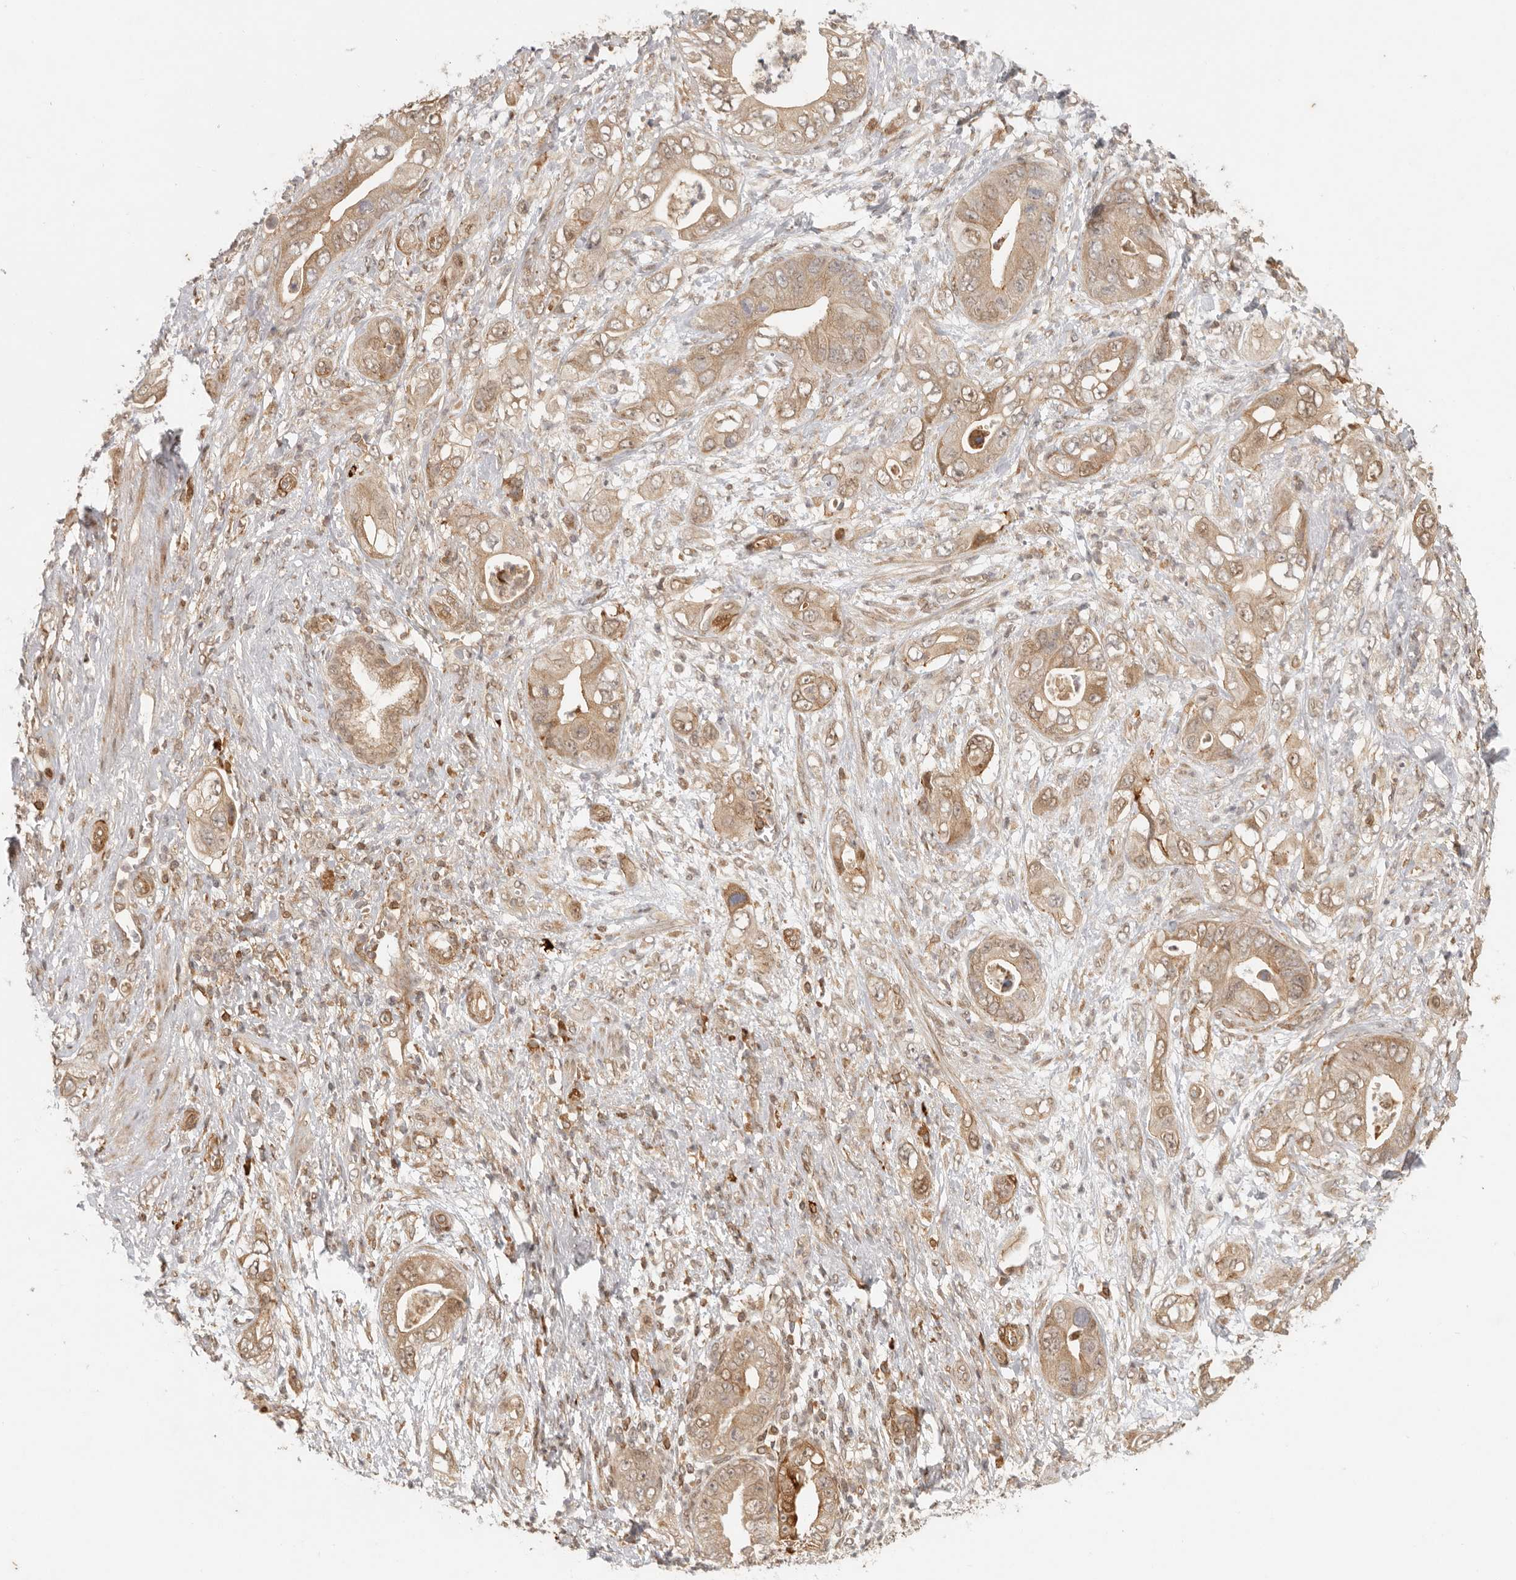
{"staining": {"intensity": "moderate", "quantity": ">75%", "location": "cytoplasmic/membranous,nuclear"}, "tissue": "pancreatic cancer", "cell_type": "Tumor cells", "image_type": "cancer", "snomed": [{"axis": "morphology", "description": "Adenocarcinoma, NOS"}, {"axis": "topography", "description": "Pancreas"}], "caption": "Tumor cells demonstrate moderate cytoplasmic/membranous and nuclear expression in about >75% of cells in adenocarcinoma (pancreatic).", "gene": "AHDC1", "patient": {"sex": "female", "age": 78}}